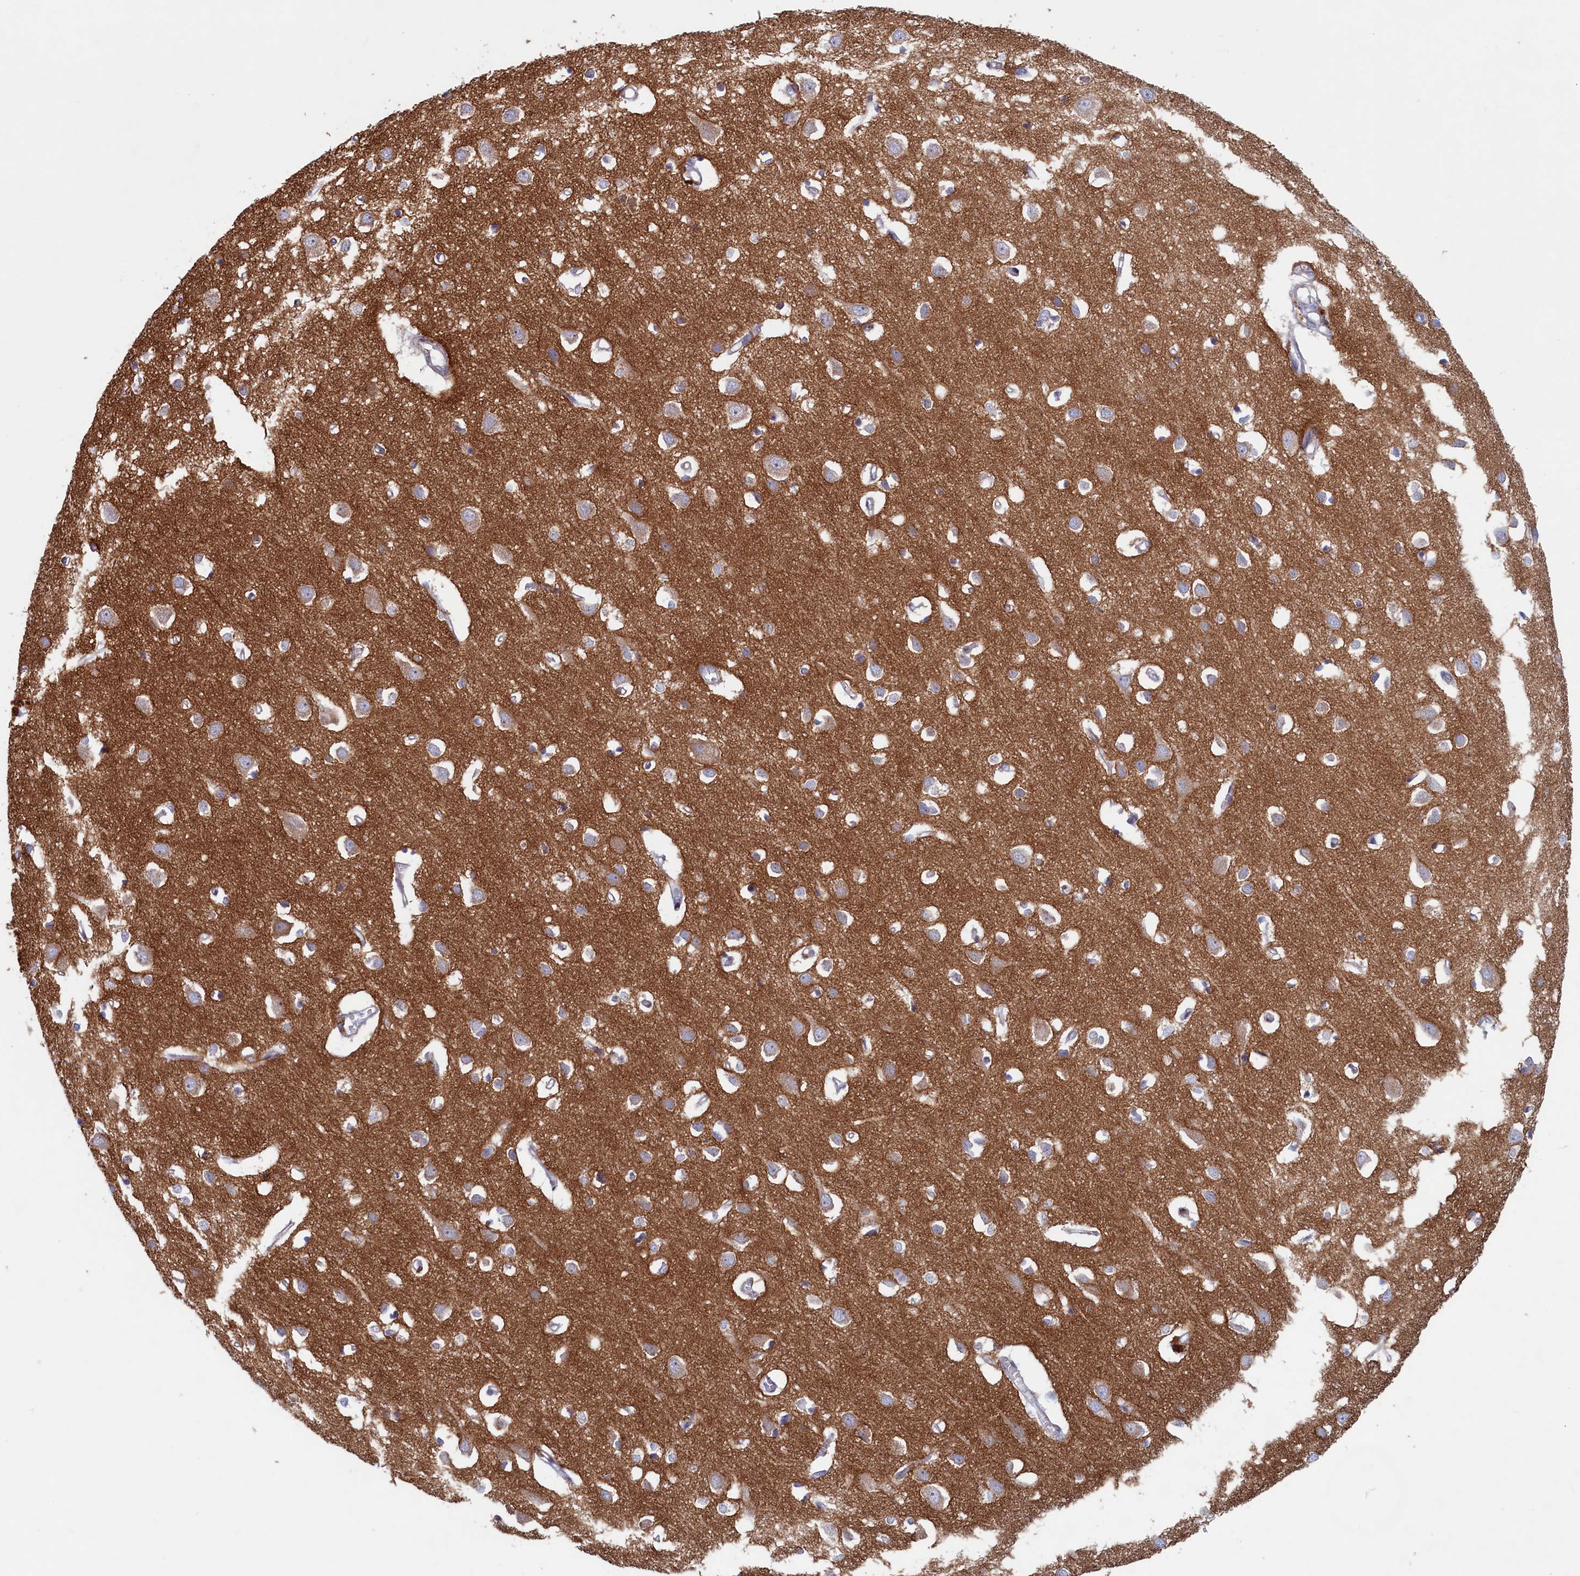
{"staining": {"intensity": "negative", "quantity": "none", "location": "none"}, "tissue": "cerebral cortex", "cell_type": "Endothelial cells", "image_type": "normal", "snomed": [{"axis": "morphology", "description": "Normal tissue, NOS"}, {"axis": "topography", "description": "Cerebral cortex"}], "caption": "A high-resolution histopathology image shows IHC staining of benign cerebral cortex, which displays no significant expression in endothelial cells.", "gene": "MTFMT", "patient": {"sex": "female", "age": 64}}